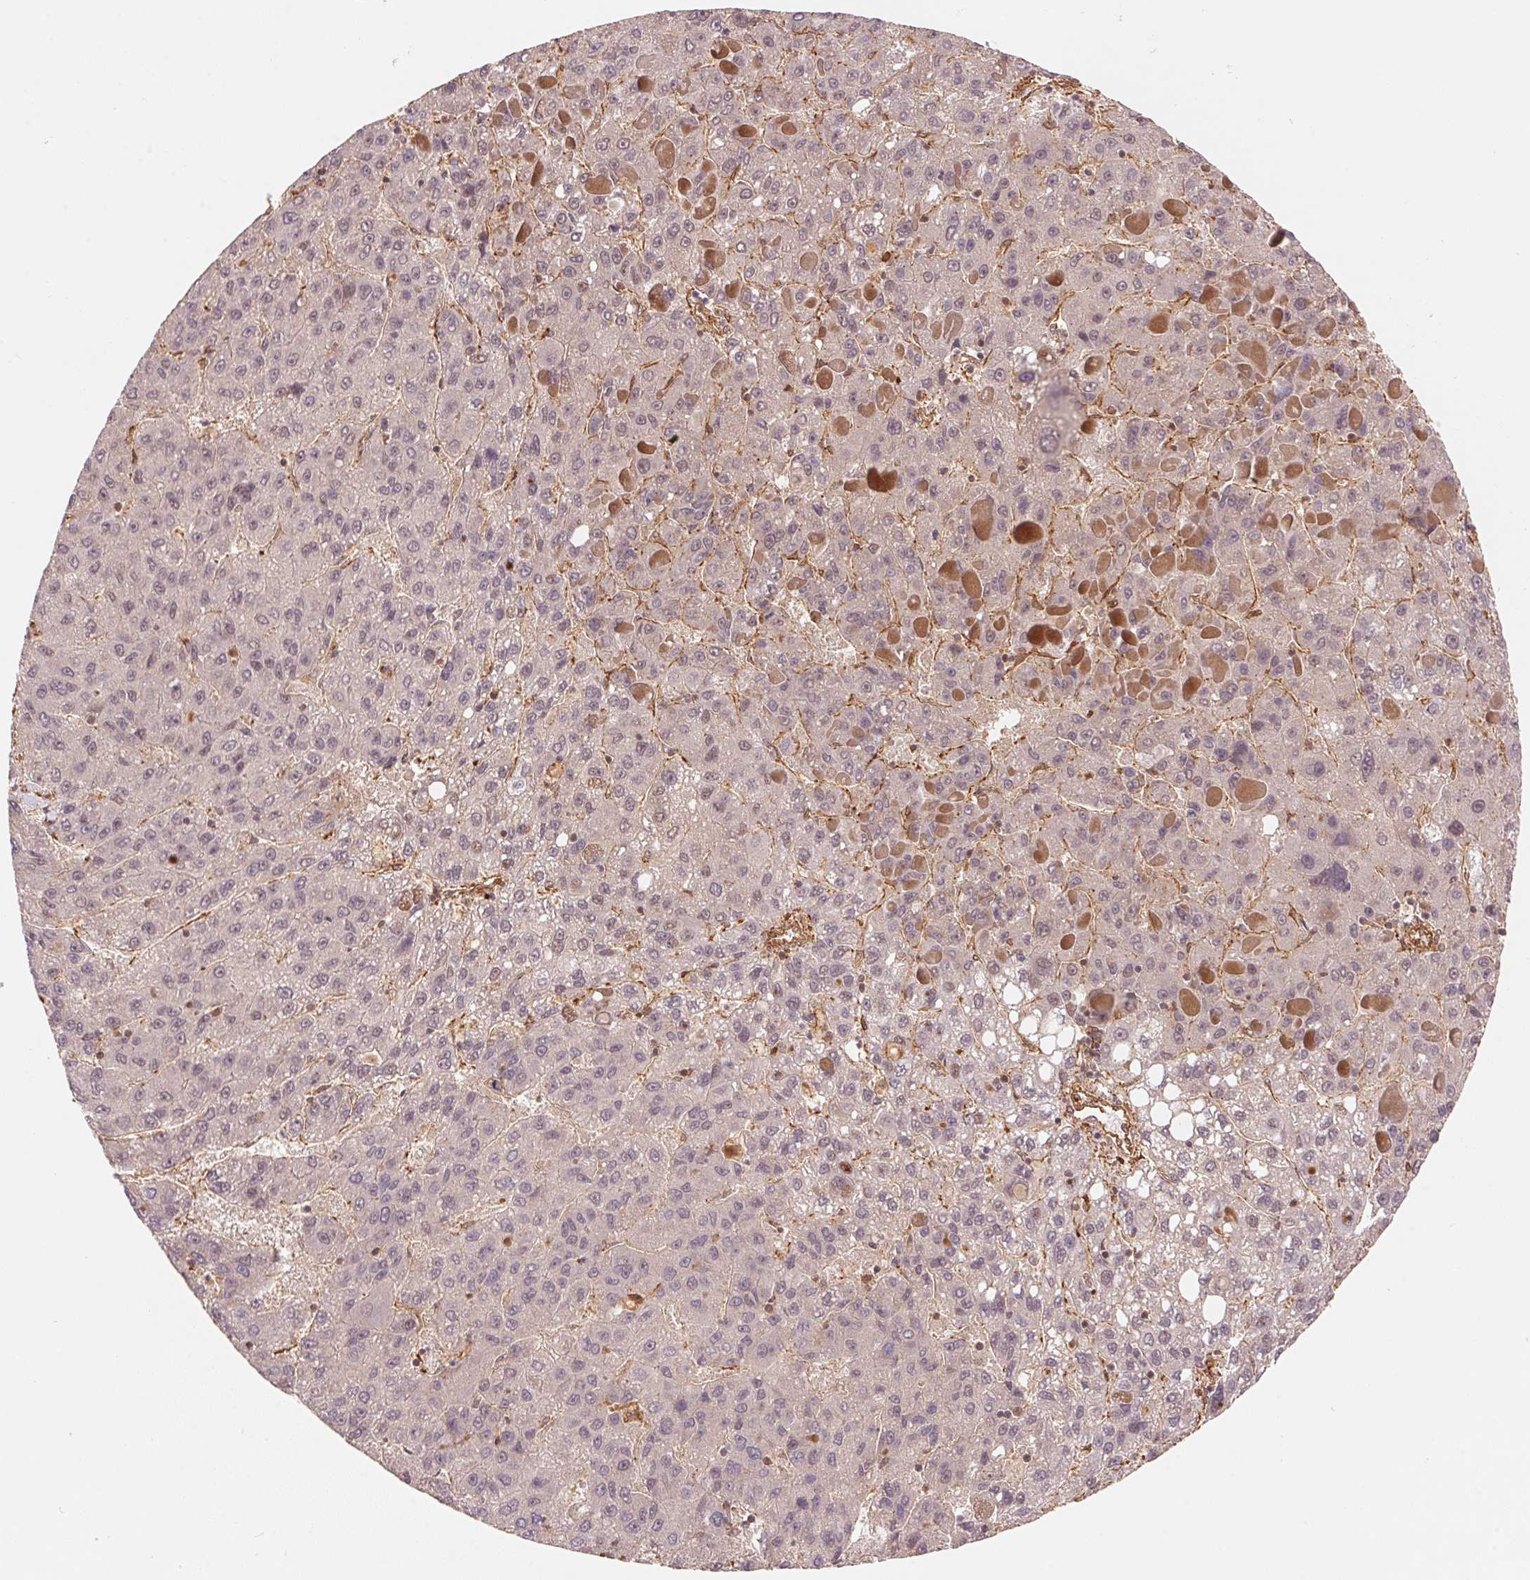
{"staining": {"intensity": "negative", "quantity": "none", "location": "none"}, "tissue": "liver cancer", "cell_type": "Tumor cells", "image_type": "cancer", "snomed": [{"axis": "morphology", "description": "Carcinoma, Hepatocellular, NOS"}, {"axis": "topography", "description": "Liver"}], "caption": "There is no significant expression in tumor cells of liver cancer.", "gene": "TNIP2", "patient": {"sex": "female", "age": 82}}